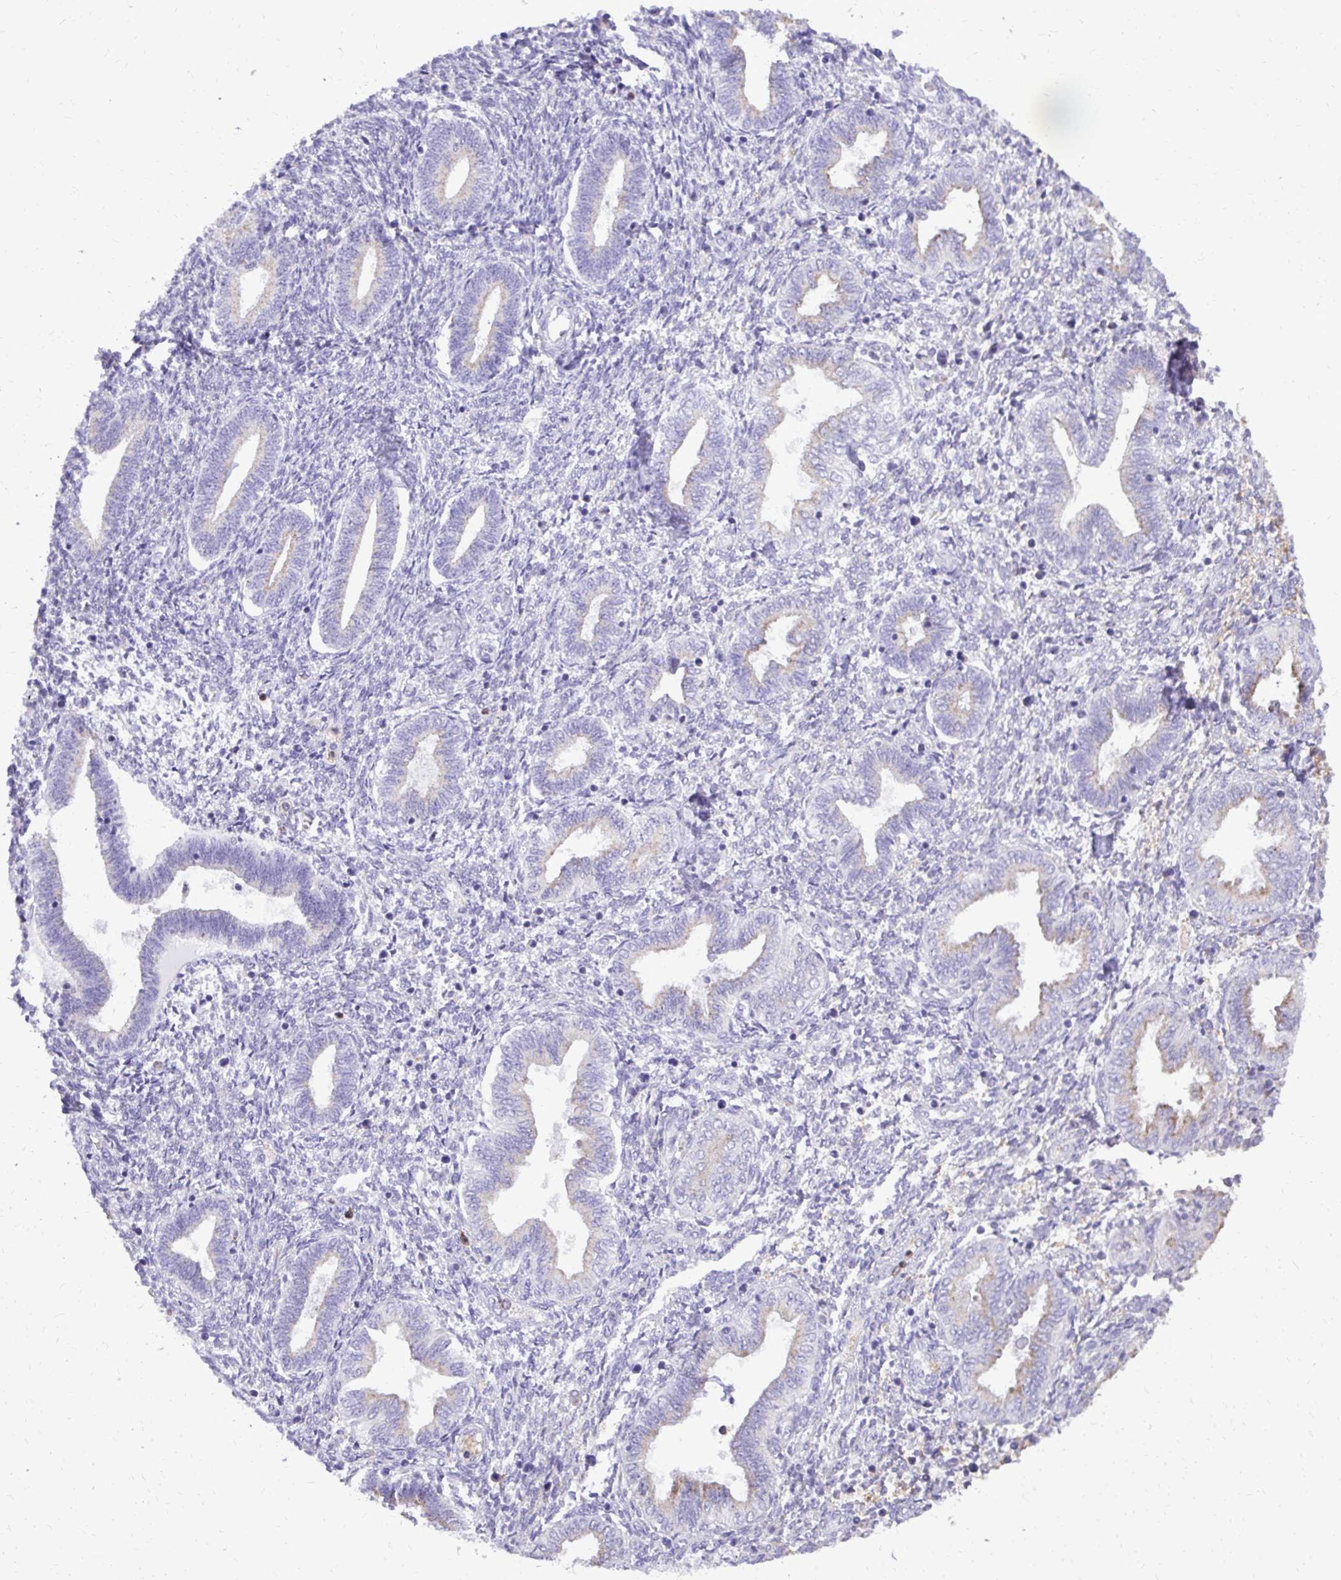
{"staining": {"intensity": "negative", "quantity": "none", "location": "none"}, "tissue": "endometrium", "cell_type": "Cells in endometrial stroma", "image_type": "normal", "snomed": [{"axis": "morphology", "description": "Normal tissue, NOS"}, {"axis": "topography", "description": "Endometrium"}], "caption": "Immunohistochemistry (IHC) of benign human endometrium demonstrates no staining in cells in endometrial stroma. (Brightfield microscopy of DAB (3,3'-diaminobenzidine) IHC at high magnification).", "gene": "CAT", "patient": {"sex": "female", "age": 42}}